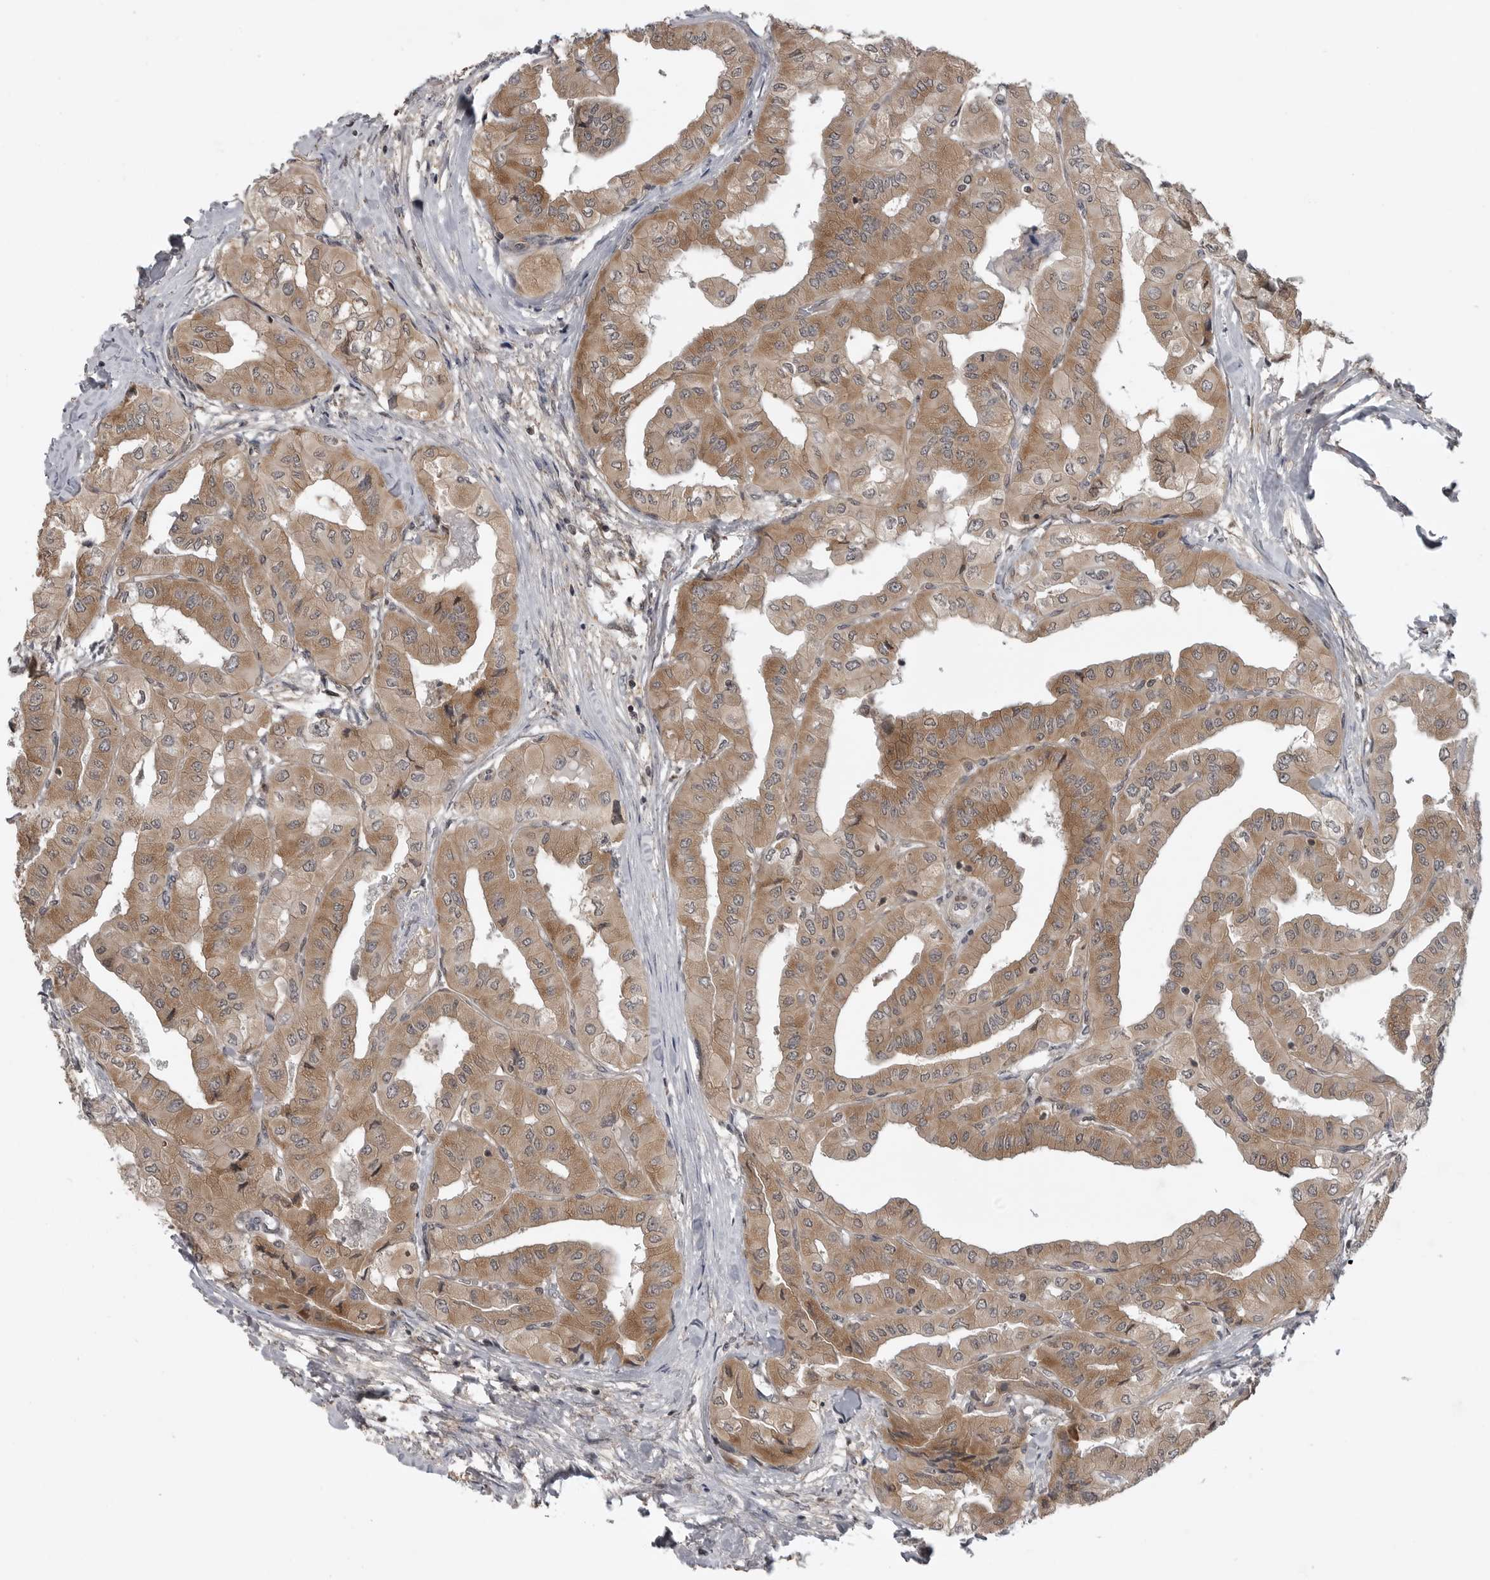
{"staining": {"intensity": "moderate", "quantity": ">75%", "location": "cytoplasmic/membranous"}, "tissue": "thyroid cancer", "cell_type": "Tumor cells", "image_type": "cancer", "snomed": [{"axis": "morphology", "description": "Papillary adenocarcinoma, NOS"}, {"axis": "topography", "description": "Thyroid gland"}], "caption": "Protein expression analysis of human thyroid papillary adenocarcinoma reveals moderate cytoplasmic/membranous positivity in about >75% of tumor cells.", "gene": "FAAP100", "patient": {"sex": "female", "age": 59}}